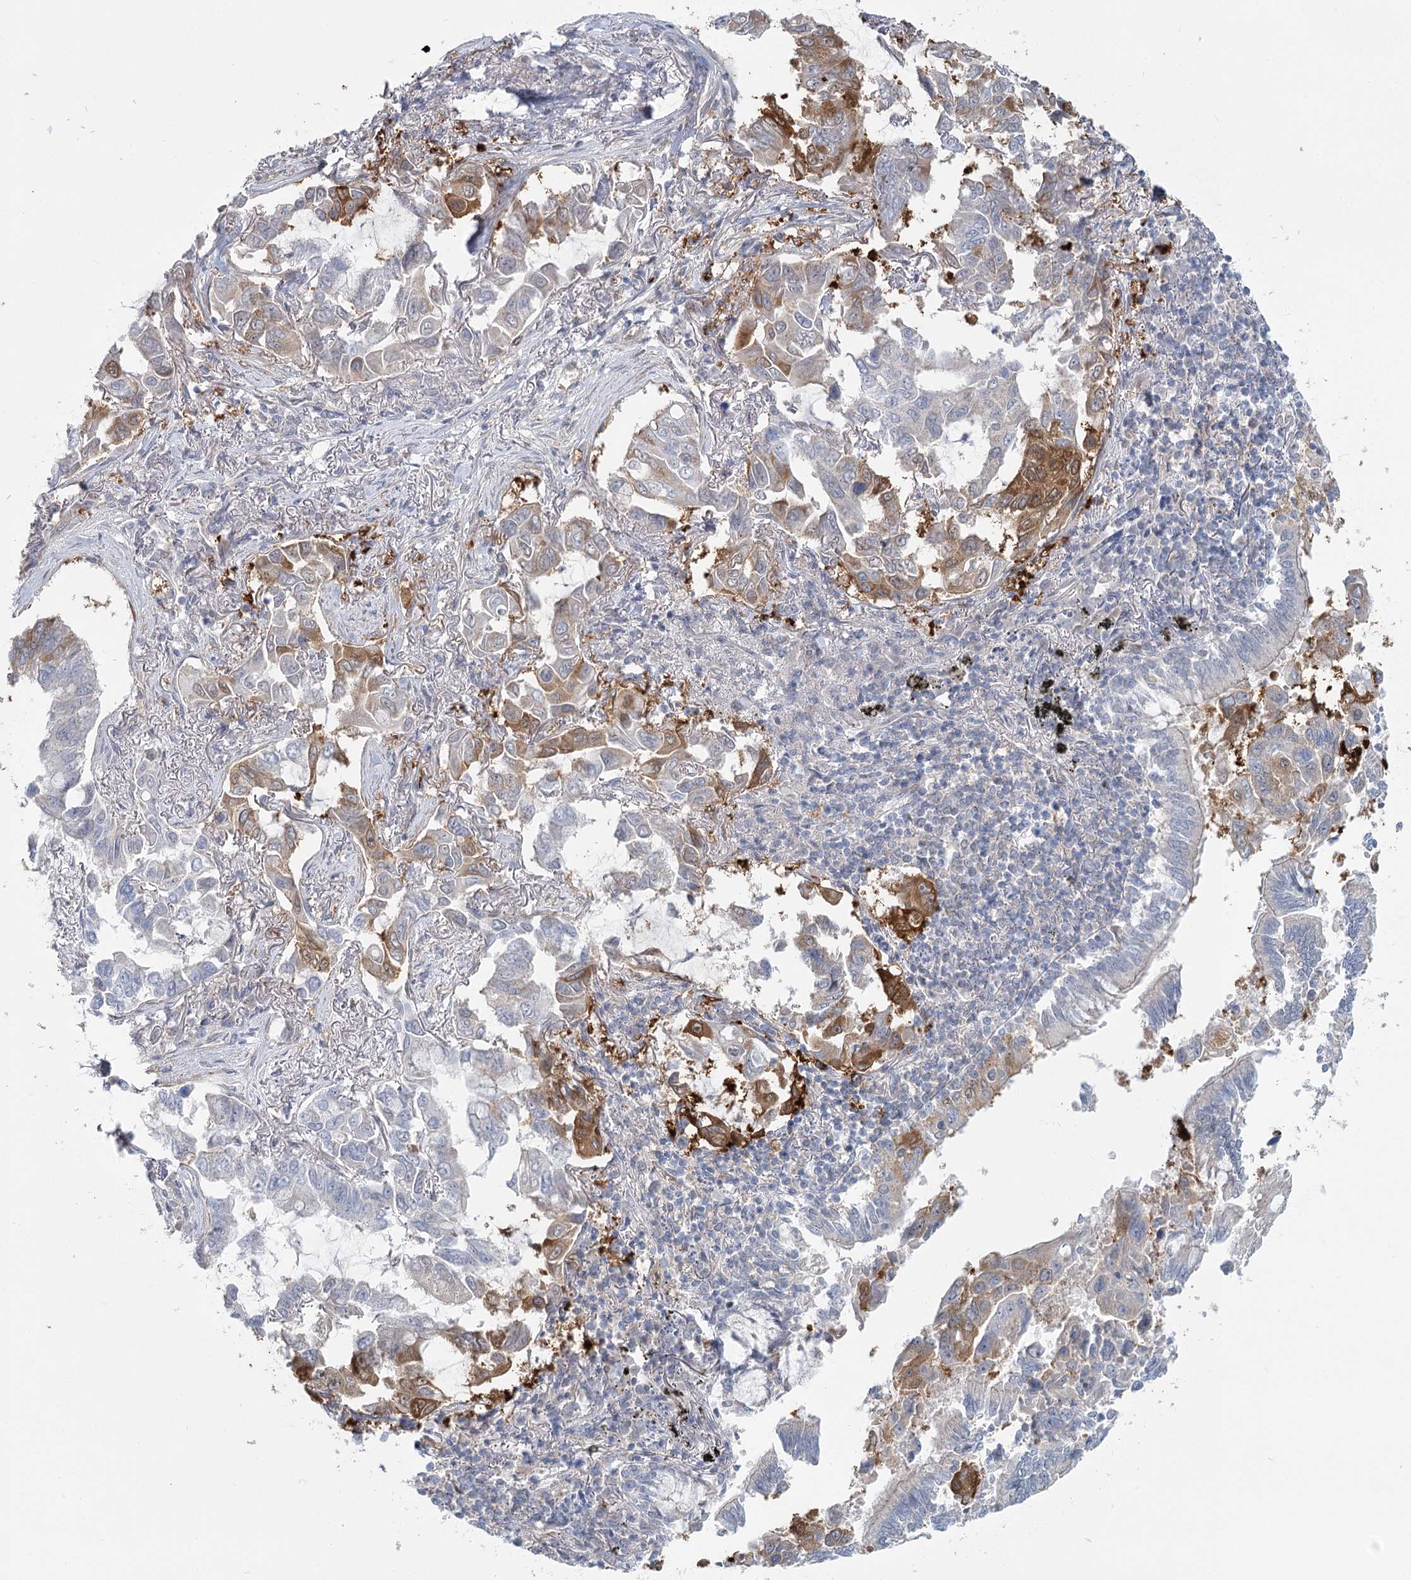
{"staining": {"intensity": "moderate", "quantity": "<25%", "location": "cytoplasmic/membranous"}, "tissue": "lung cancer", "cell_type": "Tumor cells", "image_type": "cancer", "snomed": [{"axis": "morphology", "description": "Adenocarcinoma, NOS"}, {"axis": "topography", "description": "Lung"}], "caption": "Immunohistochemistry (IHC) image of human lung adenocarcinoma stained for a protein (brown), which exhibits low levels of moderate cytoplasmic/membranous staining in approximately <25% of tumor cells.", "gene": "USP11", "patient": {"sex": "male", "age": 64}}